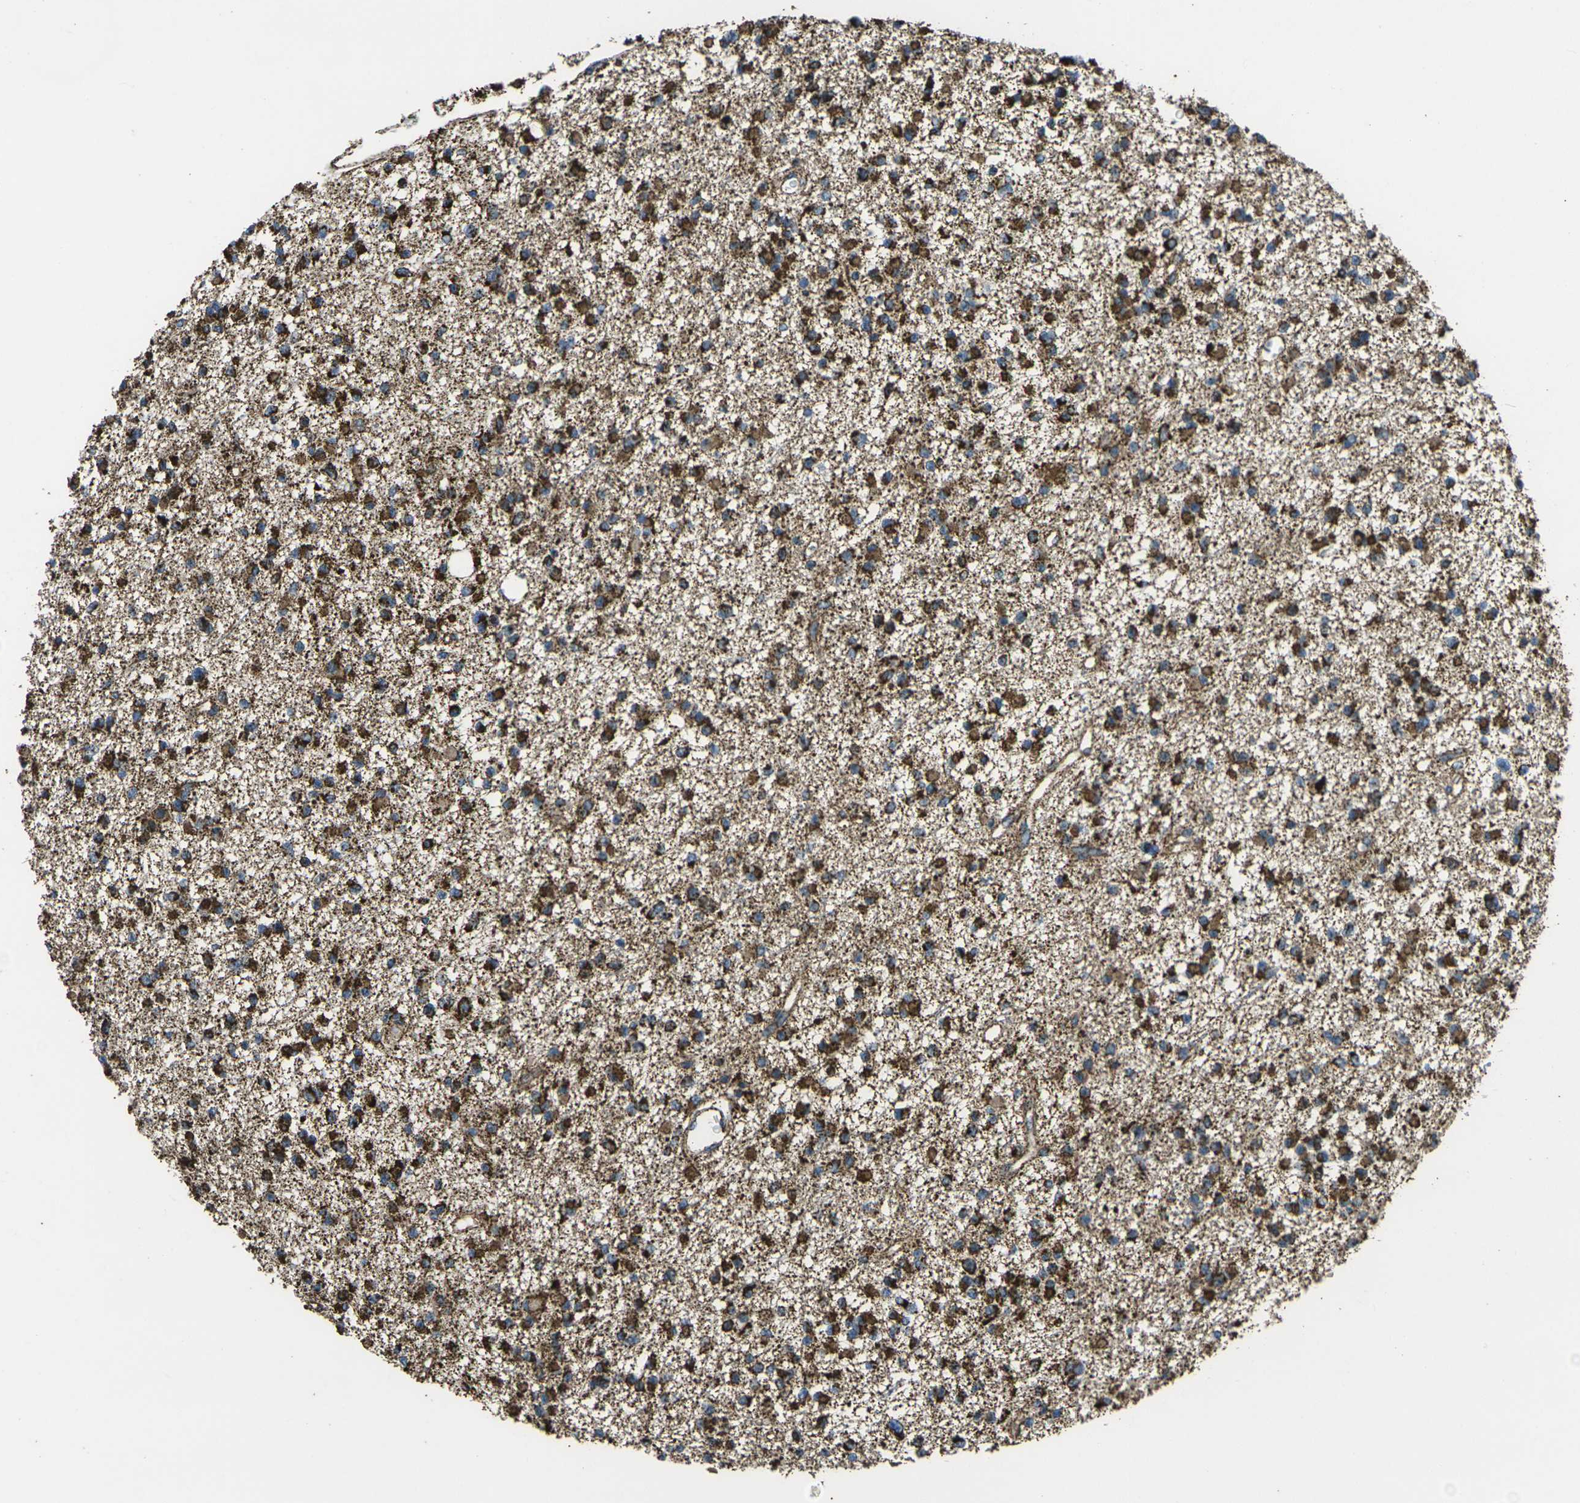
{"staining": {"intensity": "strong", "quantity": ">75%", "location": "cytoplasmic/membranous"}, "tissue": "glioma", "cell_type": "Tumor cells", "image_type": "cancer", "snomed": [{"axis": "morphology", "description": "Glioma, malignant, Low grade"}, {"axis": "topography", "description": "Brain"}], "caption": "Human malignant glioma (low-grade) stained for a protein (brown) displays strong cytoplasmic/membranous positive expression in approximately >75% of tumor cells.", "gene": "KLHL5", "patient": {"sex": "female", "age": 22}}